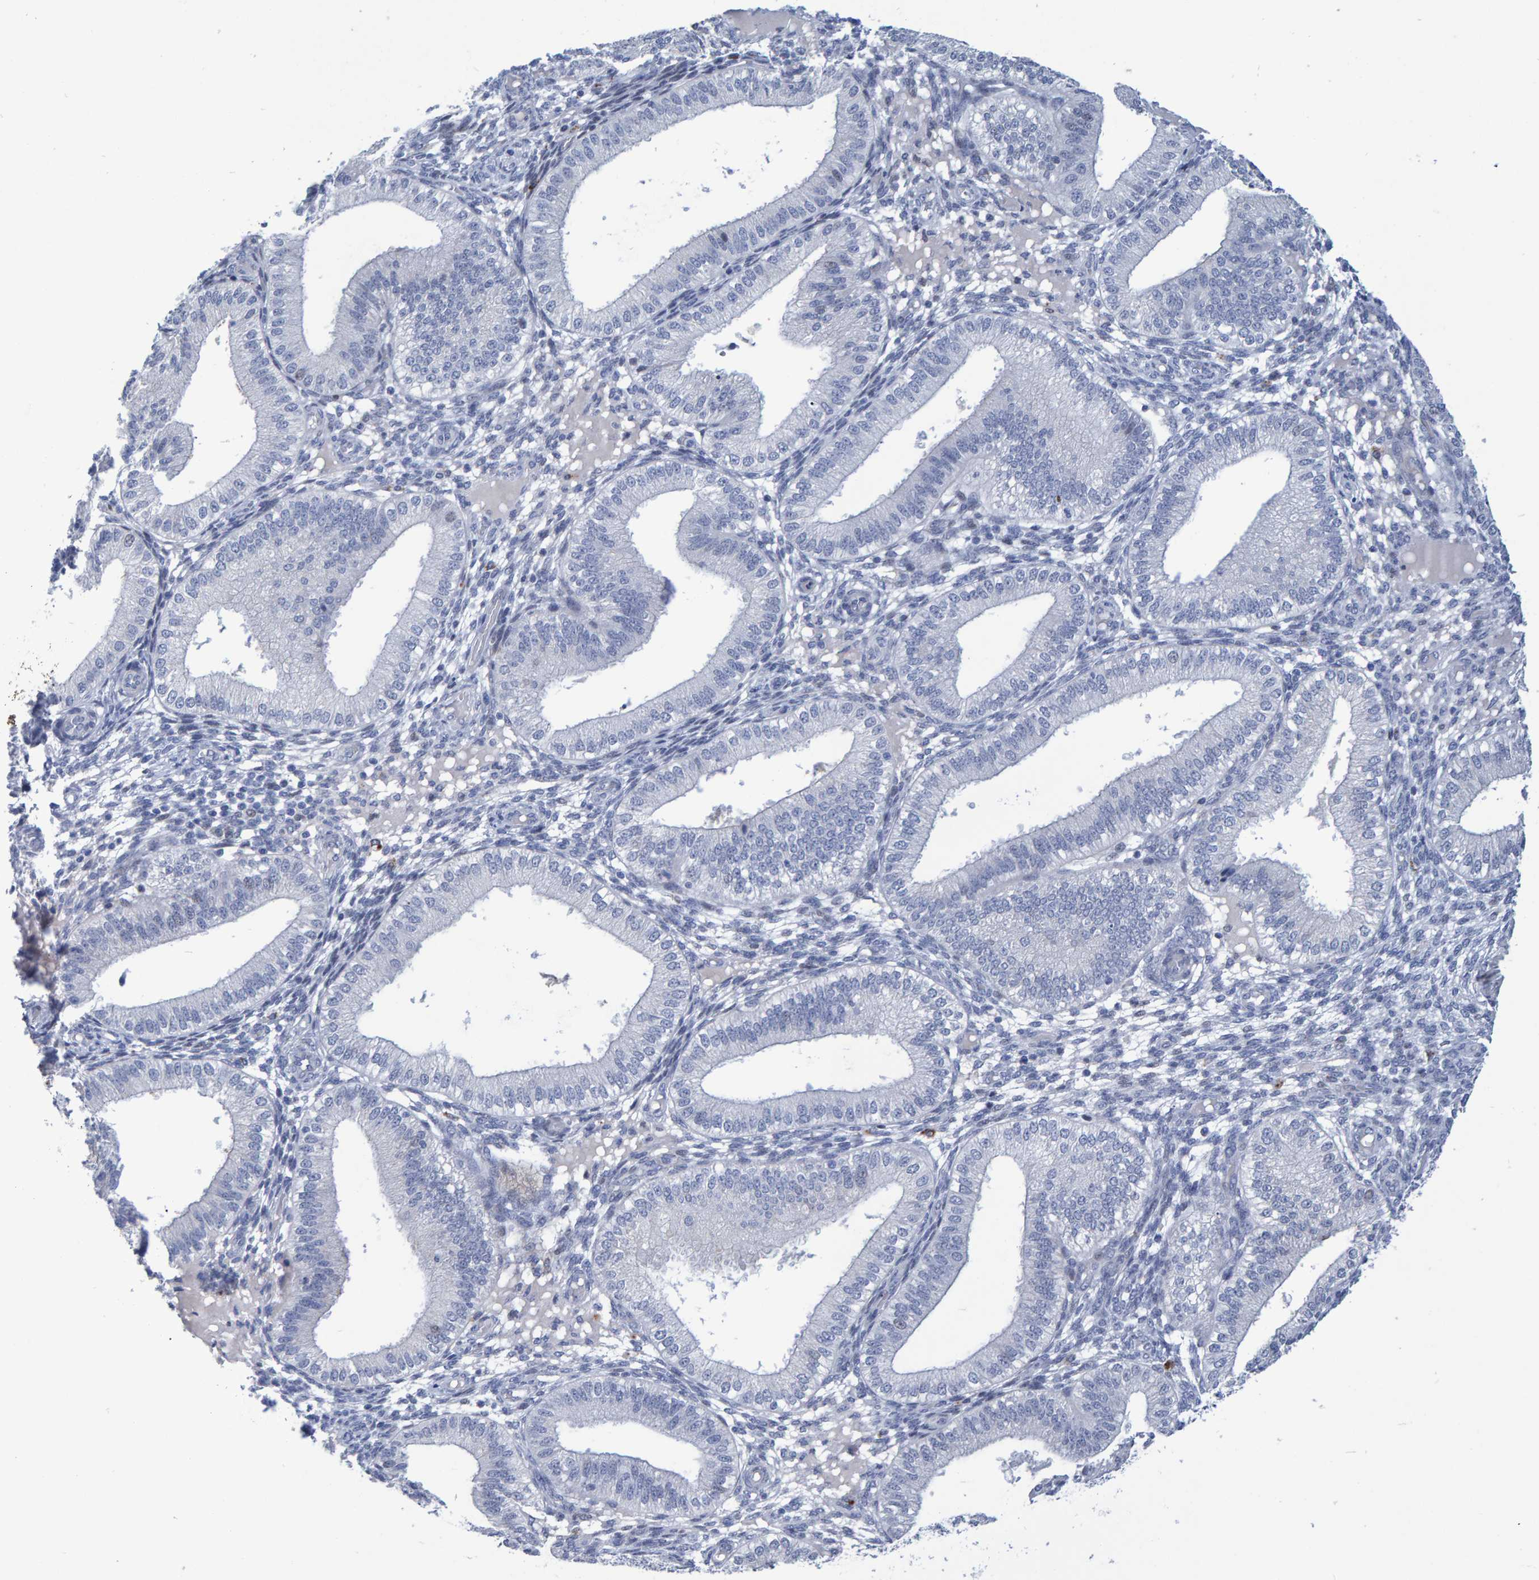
{"staining": {"intensity": "negative", "quantity": "none", "location": "none"}, "tissue": "endometrium", "cell_type": "Cells in endometrial stroma", "image_type": "normal", "snomed": [{"axis": "morphology", "description": "Normal tissue, NOS"}, {"axis": "topography", "description": "Endometrium"}], "caption": "High power microscopy image of an immunohistochemistry (IHC) histopathology image of unremarkable endometrium, revealing no significant staining in cells in endometrial stroma. (Brightfield microscopy of DAB (3,3'-diaminobenzidine) immunohistochemistry at high magnification).", "gene": "PROCA1", "patient": {"sex": "female", "age": 39}}